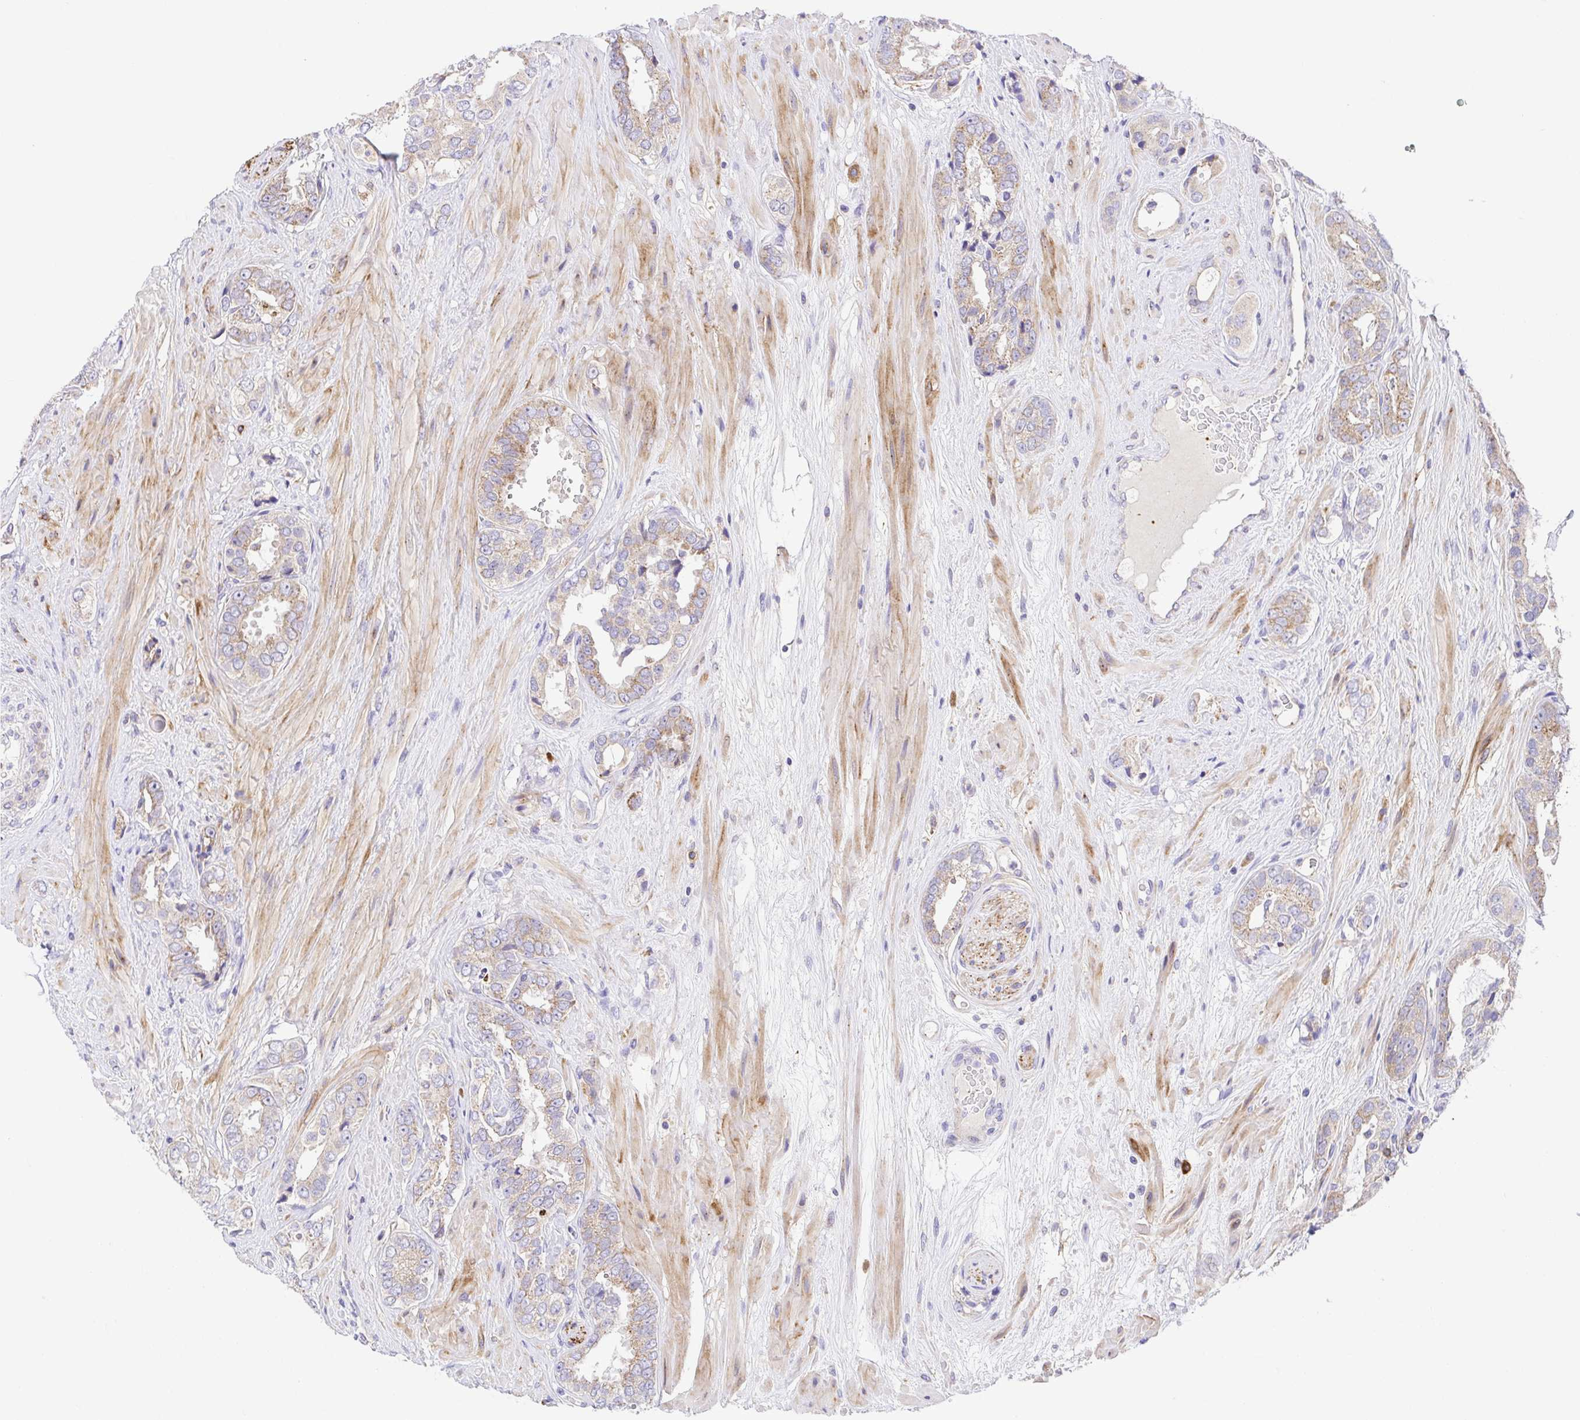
{"staining": {"intensity": "weak", "quantity": ">75%", "location": "cytoplasmic/membranous"}, "tissue": "prostate cancer", "cell_type": "Tumor cells", "image_type": "cancer", "snomed": [{"axis": "morphology", "description": "Adenocarcinoma, High grade"}, {"axis": "topography", "description": "Prostate"}], "caption": "Immunohistochemistry of prostate cancer exhibits low levels of weak cytoplasmic/membranous expression in about >75% of tumor cells. (DAB (3,3'-diaminobenzidine) IHC, brown staining for protein, blue staining for nuclei).", "gene": "SLC13A1", "patient": {"sex": "male", "age": 71}}